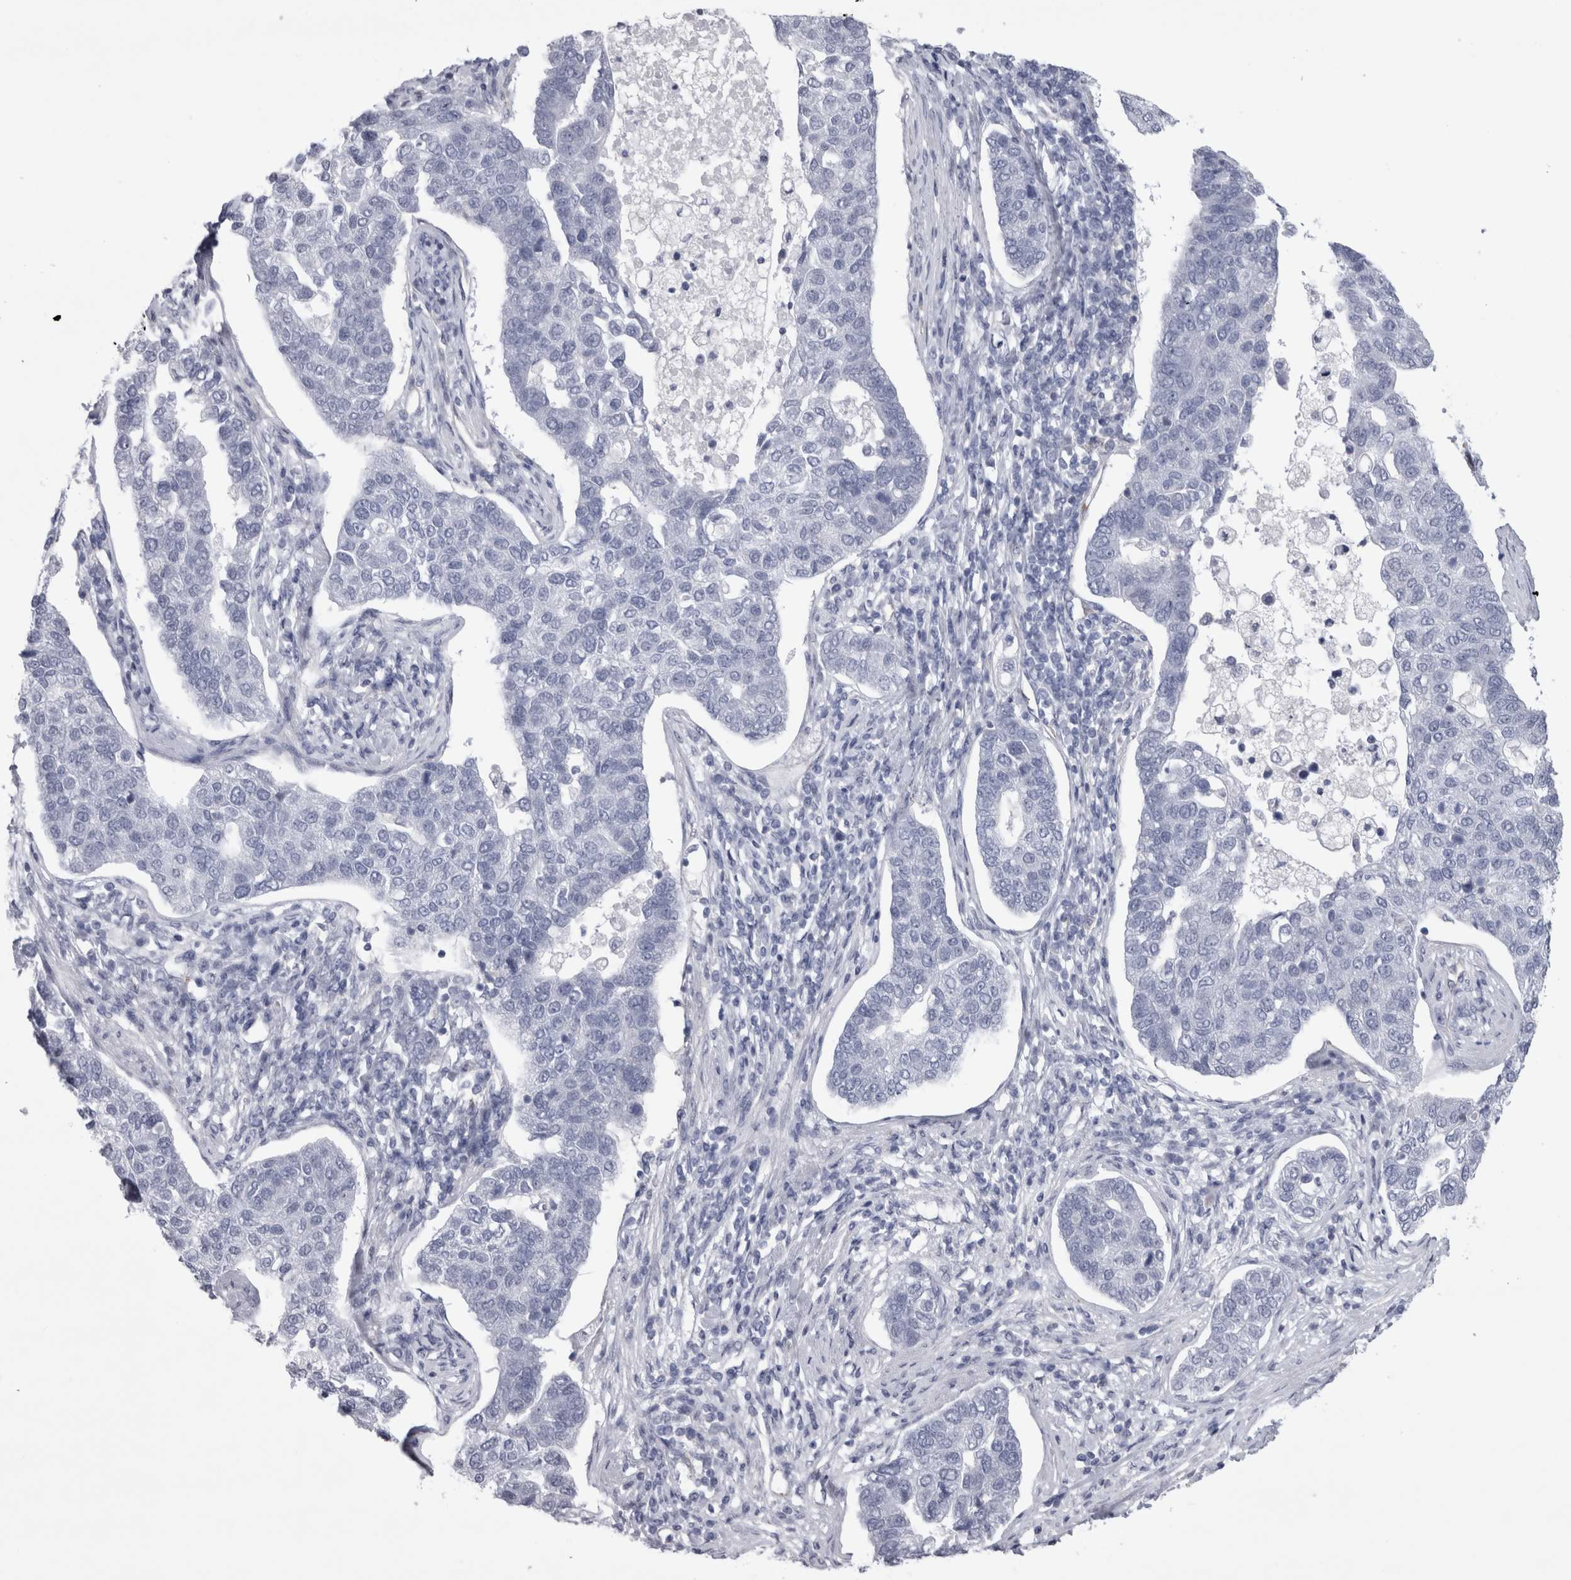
{"staining": {"intensity": "negative", "quantity": "none", "location": "none"}, "tissue": "pancreatic cancer", "cell_type": "Tumor cells", "image_type": "cancer", "snomed": [{"axis": "morphology", "description": "Adenocarcinoma, NOS"}, {"axis": "topography", "description": "Pancreas"}], "caption": "This photomicrograph is of pancreatic cancer stained with immunohistochemistry to label a protein in brown with the nuclei are counter-stained blue. There is no expression in tumor cells. (Stains: DAB immunohistochemistry (IHC) with hematoxylin counter stain, Microscopy: brightfield microscopy at high magnification).", "gene": "ACOT7", "patient": {"sex": "female", "age": 61}}